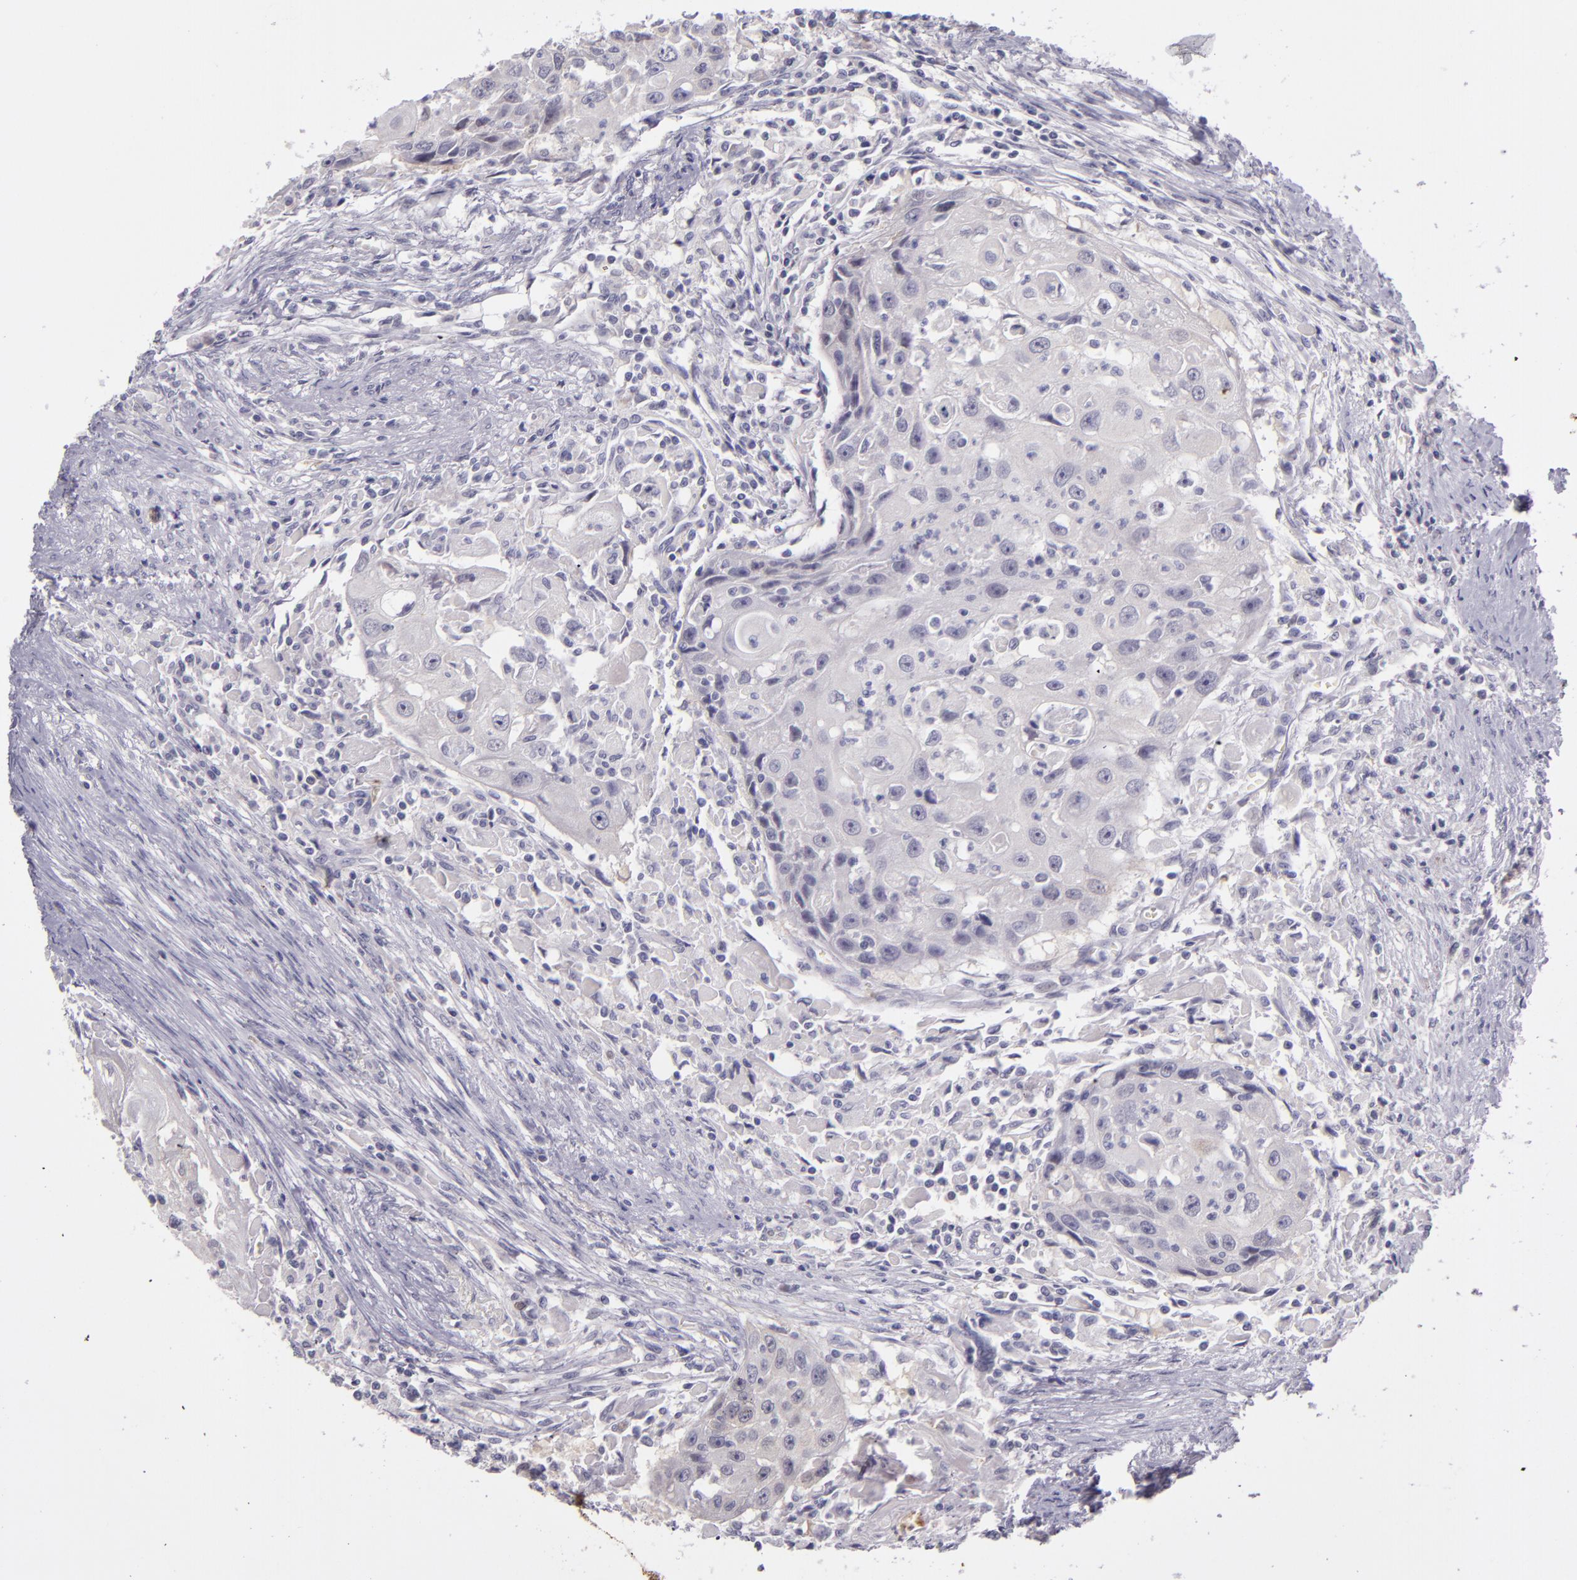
{"staining": {"intensity": "weak", "quantity": "<25%", "location": "cytoplasmic/membranous"}, "tissue": "head and neck cancer", "cell_type": "Tumor cells", "image_type": "cancer", "snomed": [{"axis": "morphology", "description": "Squamous cell carcinoma, NOS"}, {"axis": "topography", "description": "Head-Neck"}], "caption": "Immunohistochemistry of squamous cell carcinoma (head and neck) shows no positivity in tumor cells.", "gene": "SNCB", "patient": {"sex": "male", "age": 64}}